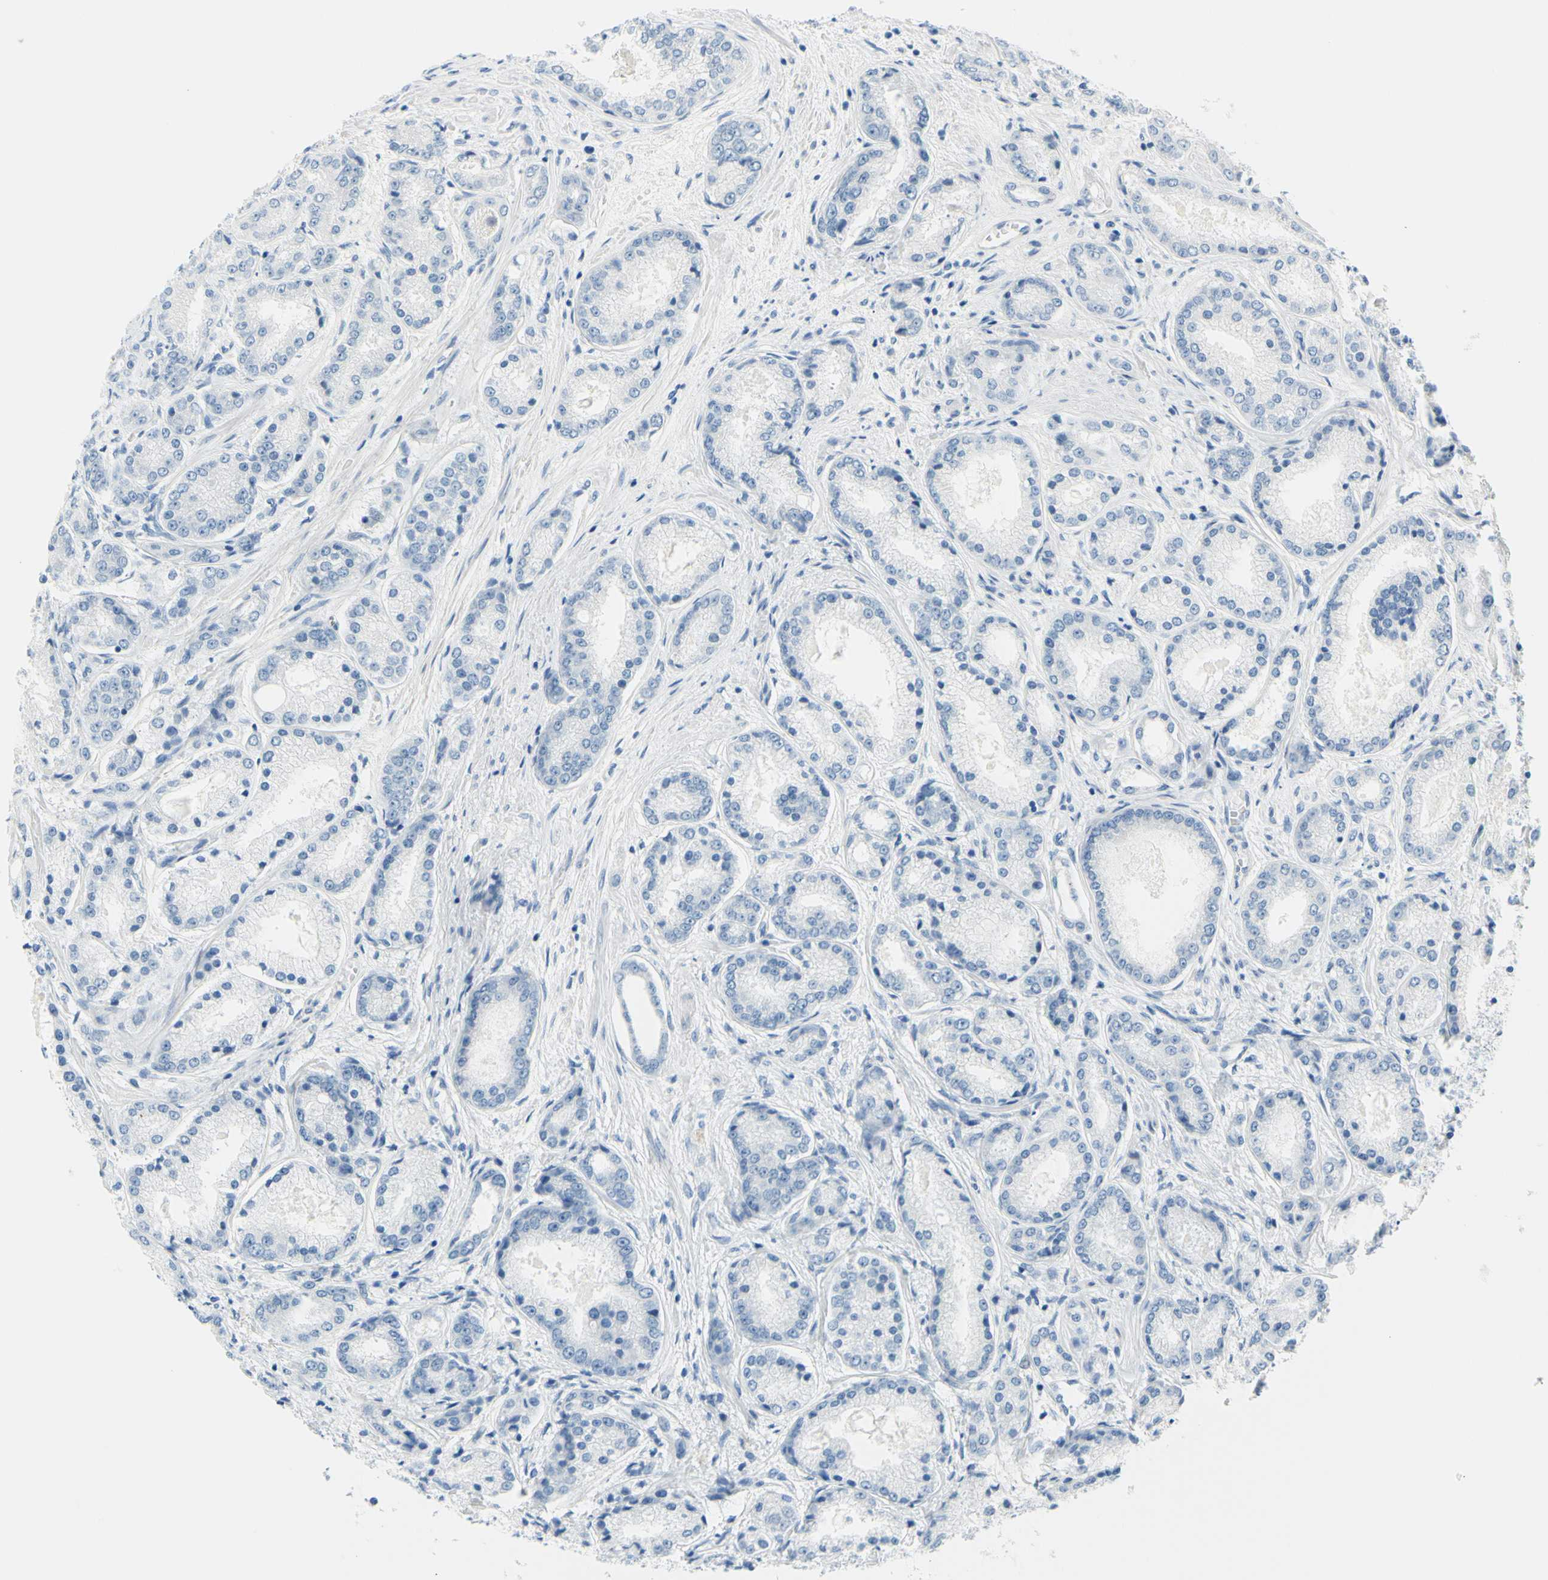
{"staining": {"intensity": "negative", "quantity": "none", "location": "none"}, "tissue": "prostate cancer", "cell_type": "Tumor cells", "image_type": "cancer", "snomed": [{"axis": "morphology", "description": "Adenocarcinoma, High grade"}, {"axis": "topography", "description": "Prostate"}], "caption": "DAB immunohistochemical staining of prostate cancer shows no significant positivity in tumor cells.", "gene": "DCT", "patient": {"sex": "male", "age": 59}}